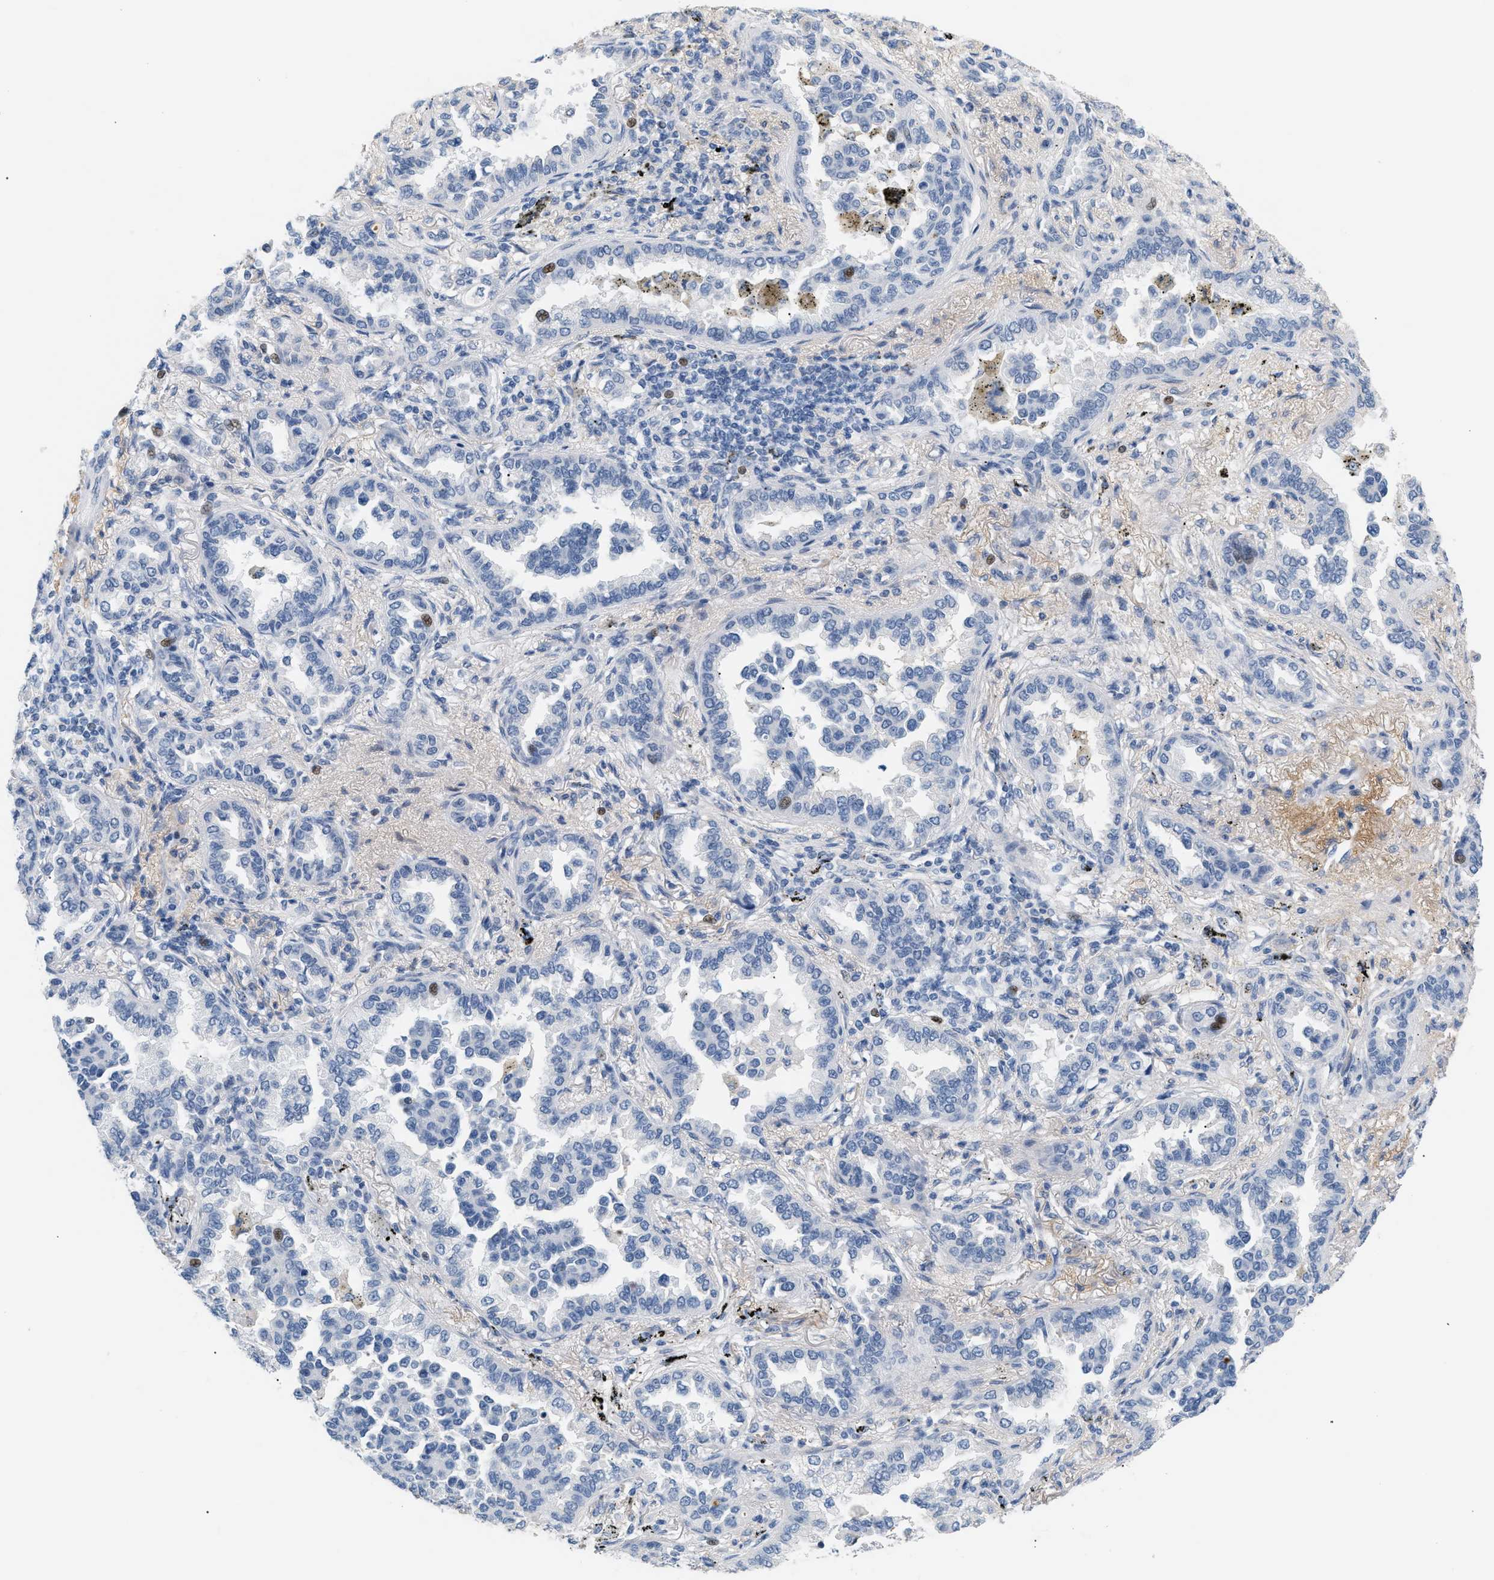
{"staining": {"intensity": "negative", "quantity": "none", "location": "none"}, "tissue": "lung cancer", "cell_type": "Tumor cells", "image_type": "cancer", "snomed": [{"axis": "morphology", "description": "Normal tissue, NOS"}, {"axis": "morphology", "description": "Adenocarcinoma, NOS"}, {"axis": "topography", "description": "Lung"}], "caption": "Immunohistochemistry micrograph of adenocarcinoma (lung) stained for a protein (brown), which exhibits no positivity in tumor cells.", "gene": "CFH", "patient": {"sex": "male", "age": 59}}